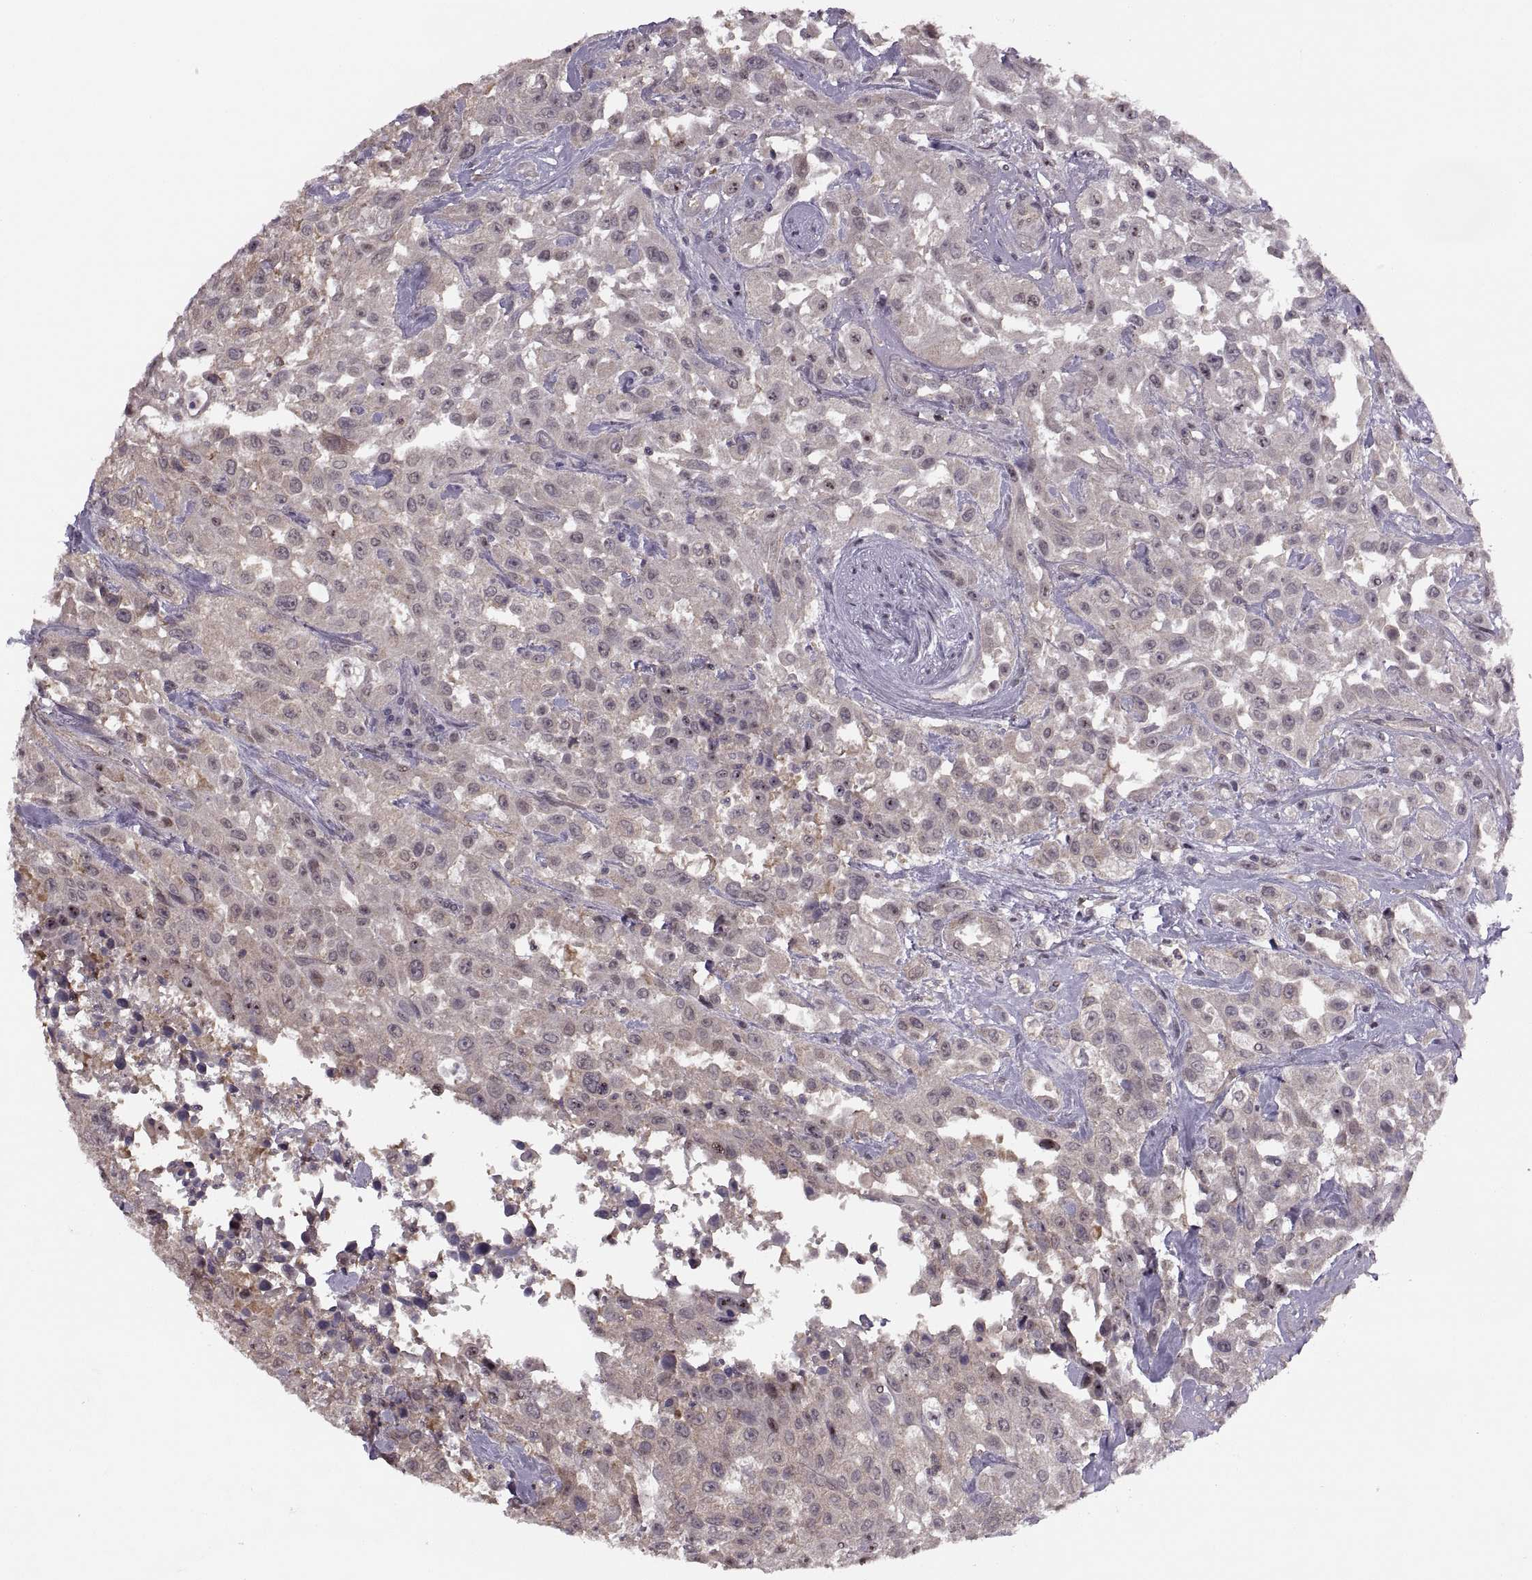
{"staining": {"intensity": "negative", "quantity": "none", "location": "none"}, "tissue": "urothelial cancer", "cell_type": "Tumor cells", "image_type": "cancer", "snomed": [{"axis": "morphology", "description": "Urothelial carcinoma, High grade"}, {"axis": "topography", "description": "Urinary bladder"}], "caption": "This image is of urothelial carcinoma (high-grade) stained with immunohistochemistry (IHC) to label a protein in brown with the nuclei are counter-stained blue. There is no staining in tumor cells.", "gene": "LUZP2", "patient": {"sex": "male", "age": 79}}